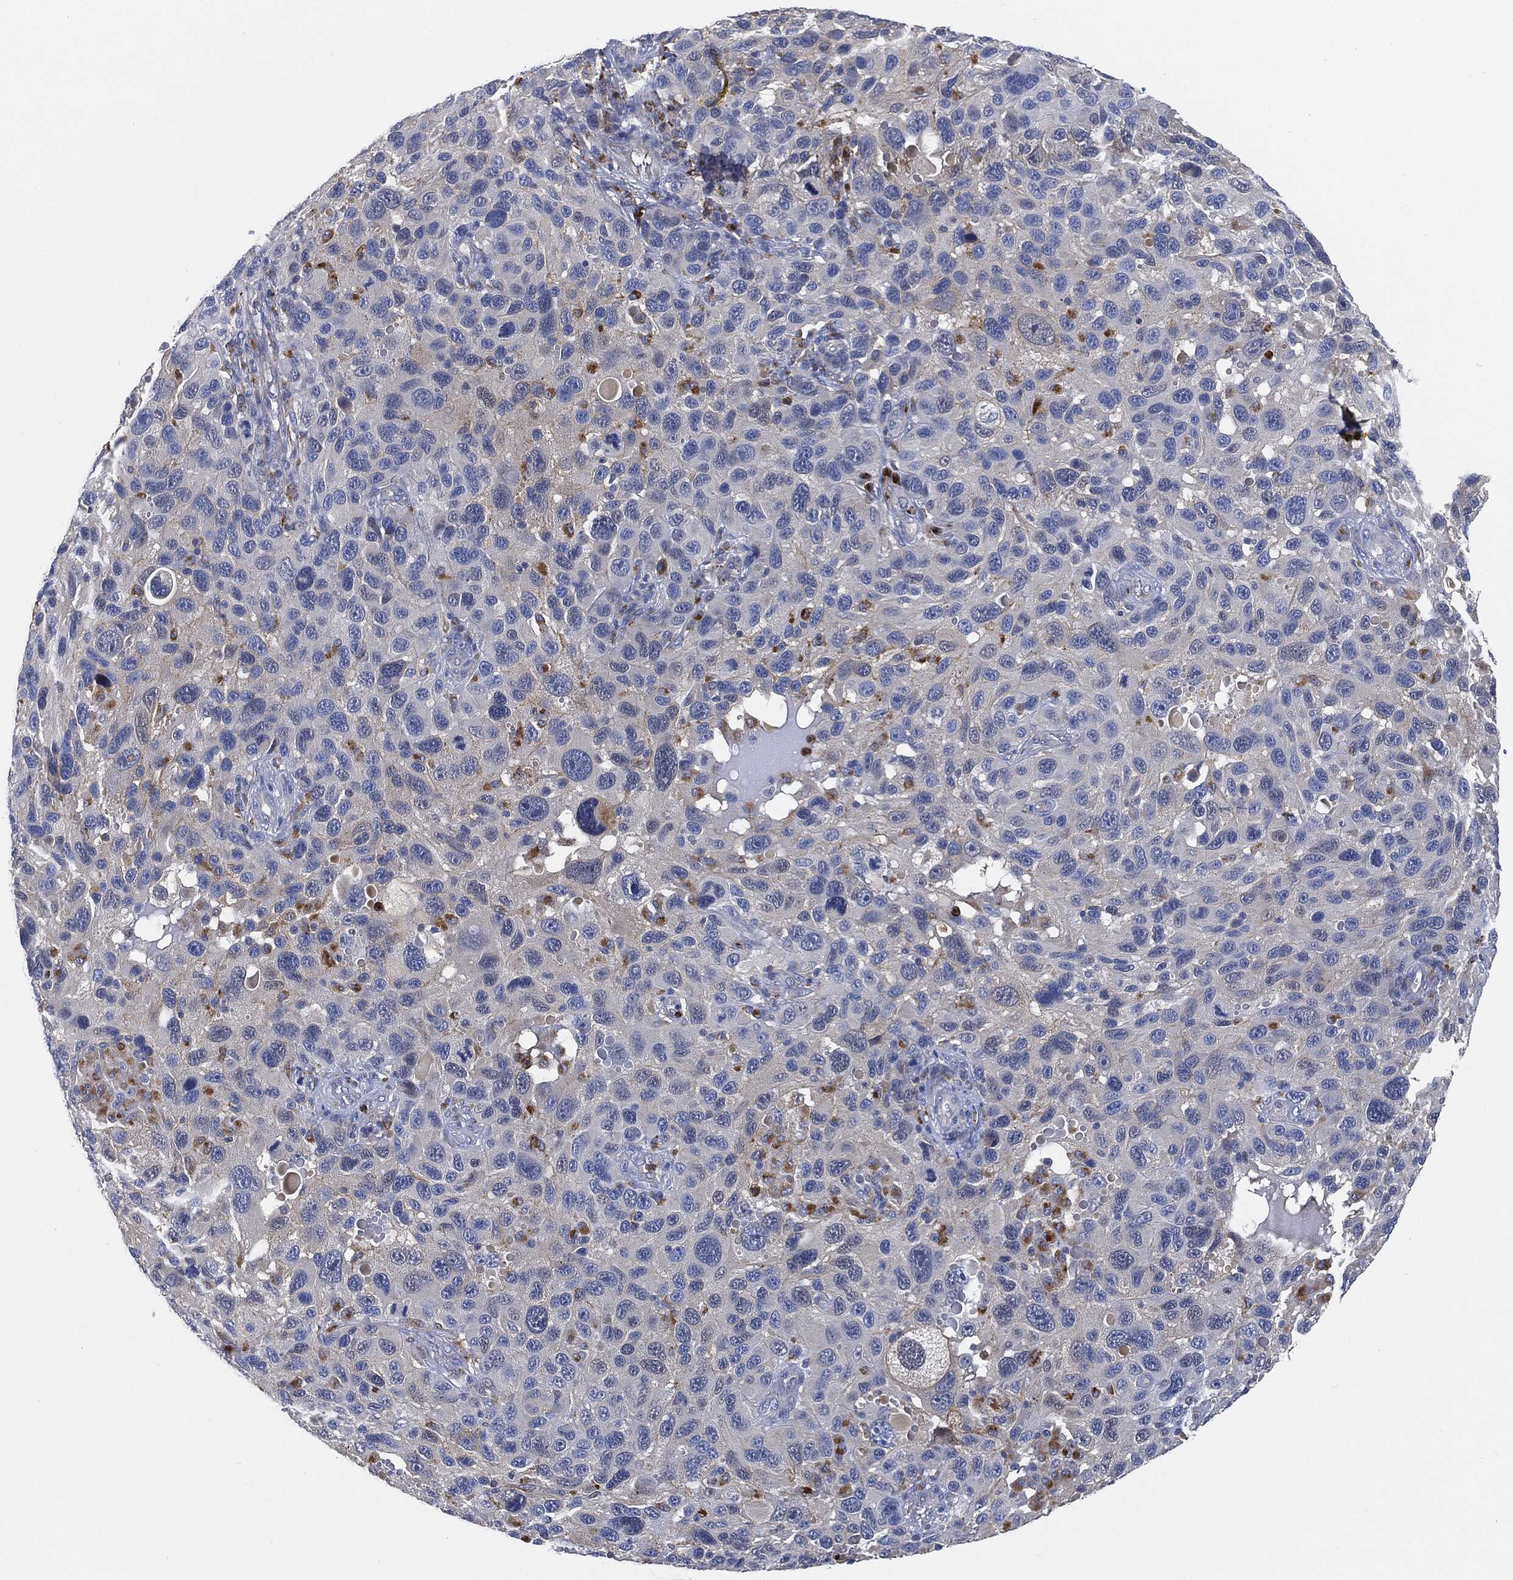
{"staining": {"intensity": "strong", "quantity": "<25%", "location": "cytoplasmic/membranous"}, "tissue": "melanoma", "cell_type": "Tumor cells", "image_type": "cancer", "snomed": [{"axis": "morphology", "description": "Malignant melanoma, NOS"}, {"axis": "topography", "description": "Skin"}], "caption": "This image demonstrates IHC staining of human malignant melanoma, with medium strong cytoplasmic/membranous staining in approximately <25% of tumor cells.", "gene": "VSIG4", "patient": {"sex": "male", "age": 53}}